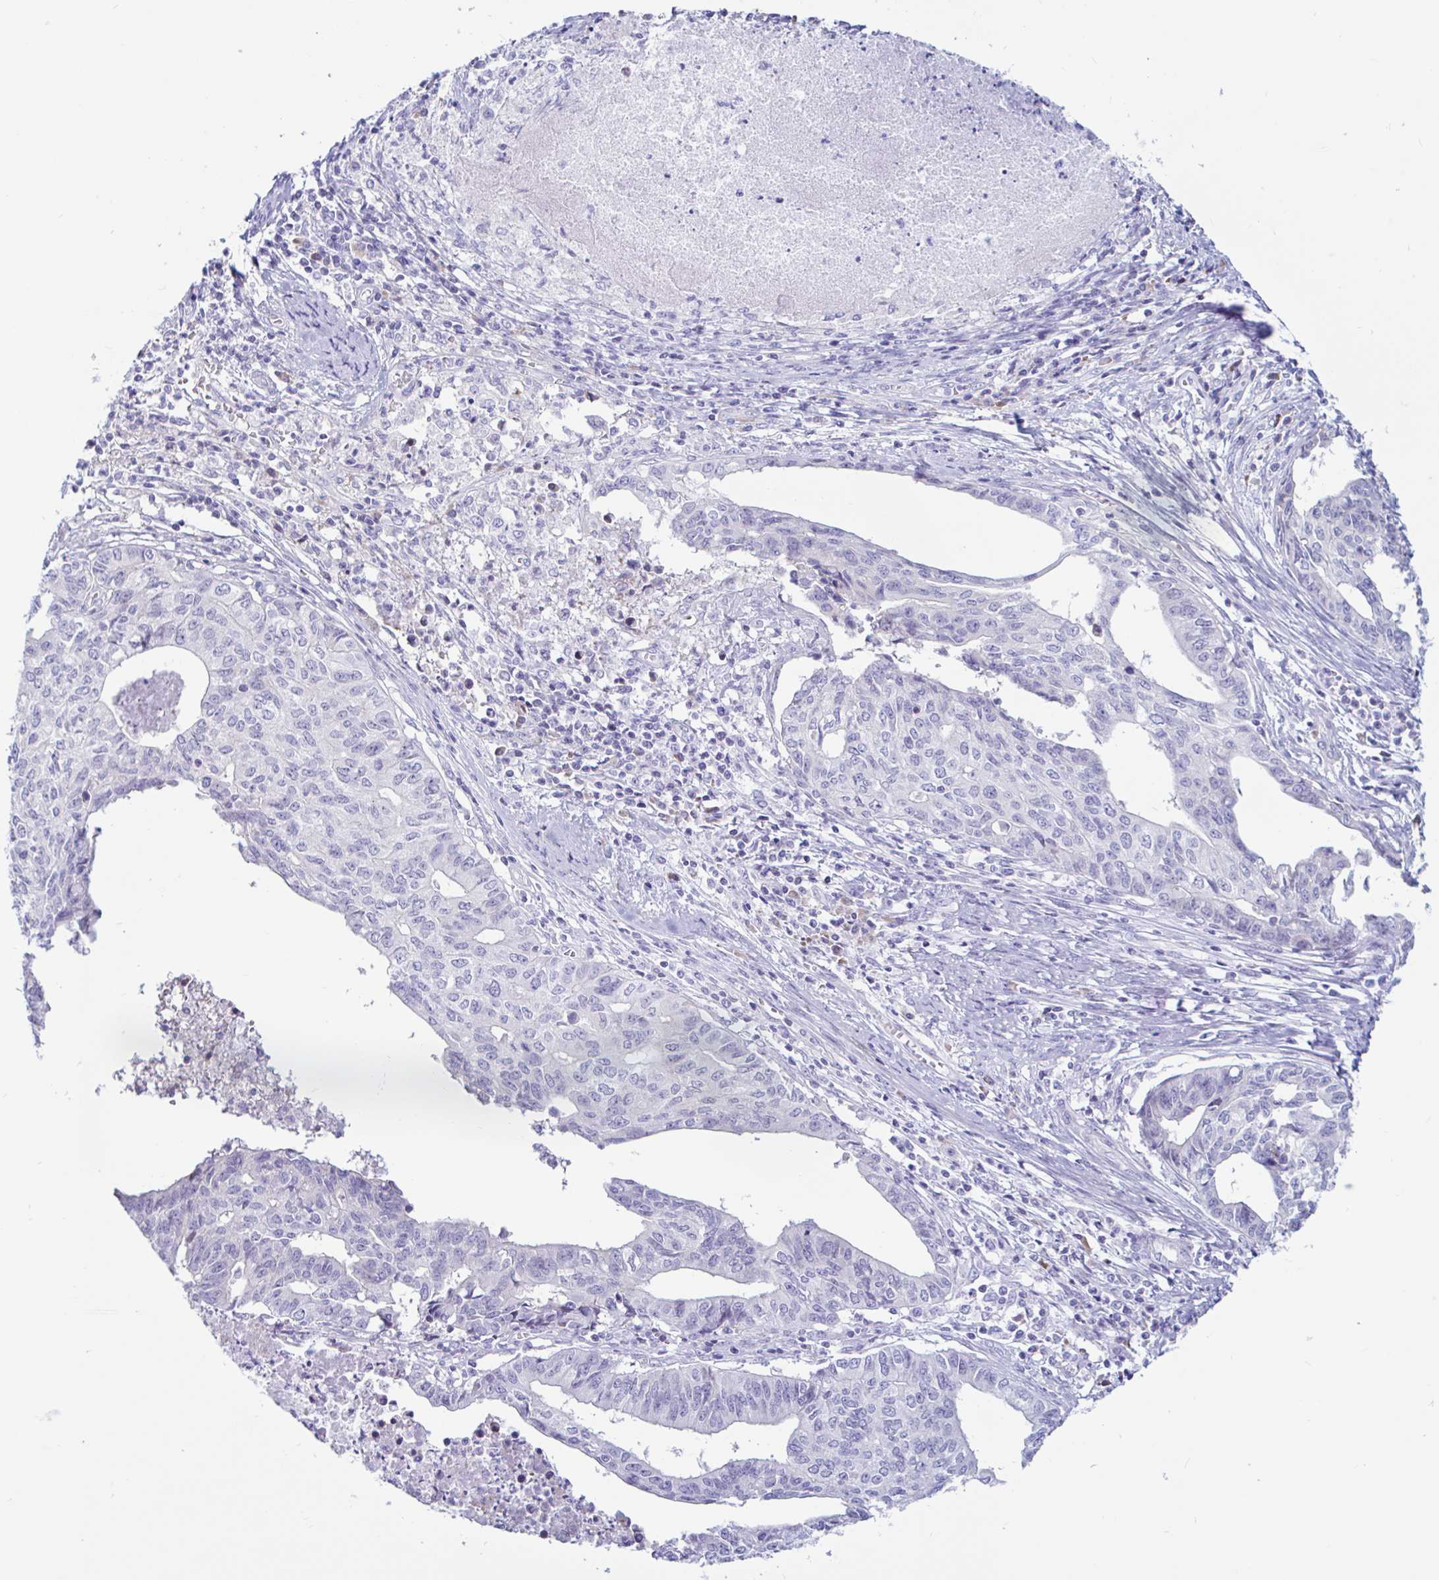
{"staining": {"intensity": "negative", "quantity": "none", "location": "none"}, "tissue": "endometrial cancer", "cell_type": "Tumor cells", "image_type": "cancer", "snomed": [{"axis": "morphology", "description": "Adenocarcinoma, NOS"}, {"axis": "topography", "description": "Endometrium"}], "caption": "Protein analysis of endometrial cancer displays no significant staining in tumor cells.", "gene": "NBPF3", "patient": {"sex": "female", "age": 65}}